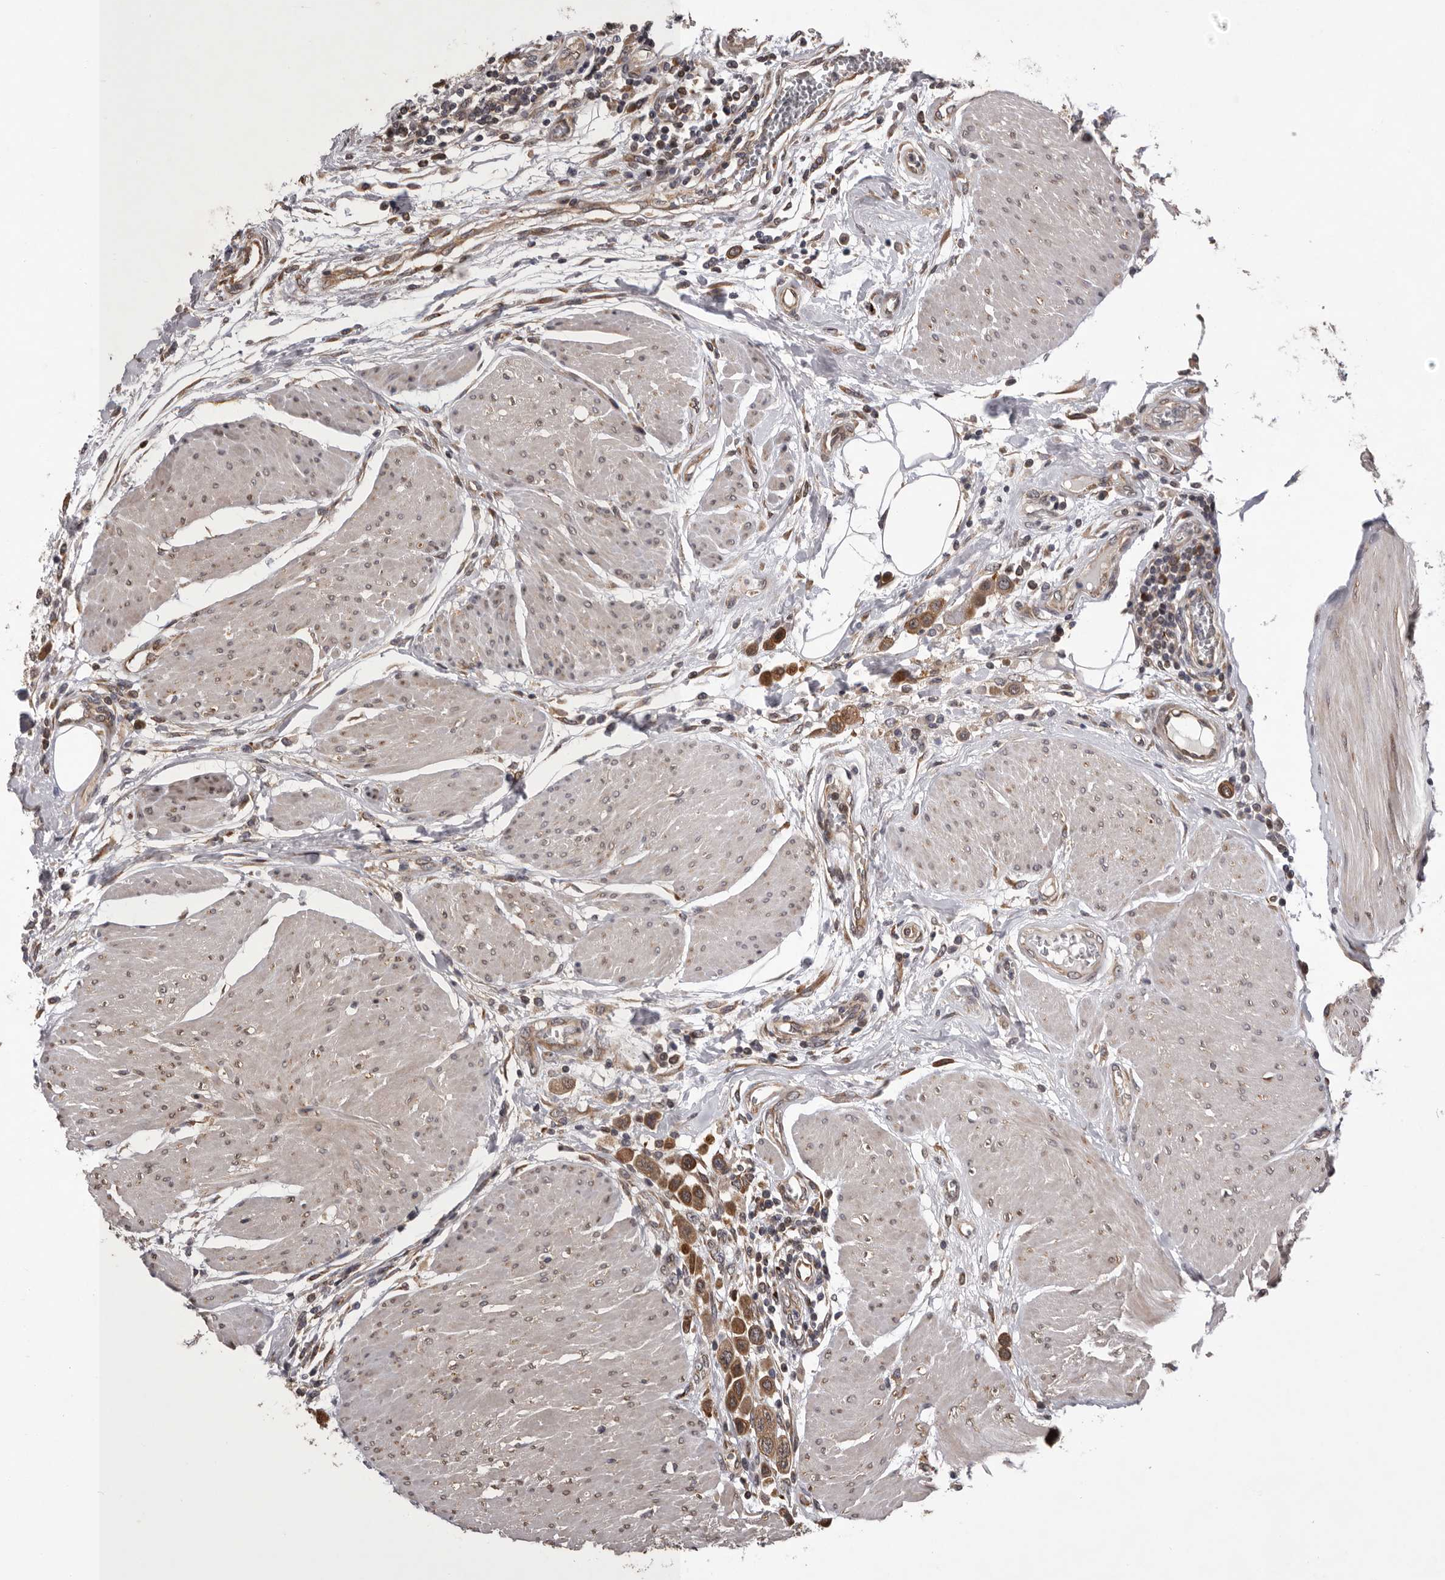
{"staining": {"intensity": "moderate", "quantity": ">75%", "location": "cytoplasmic/membranous"}, "tissue": "urothelial cancer", "cell_type": "Tumor cells", "image_type": "cancer", "snomed": [{"axis": "morphology", "description": "Urothelial carcinoma, High grade"}, {"axis": "topography", "description": "Urinary bladder"}], "caption": "IHC (DAB) staining of human urothelial cancer shows moderate cytoplasmic/membranous protein staining in about >75% of tumor cells.", "gene": "GADD45B", "patient": {"sex": "male", "age": 50}}